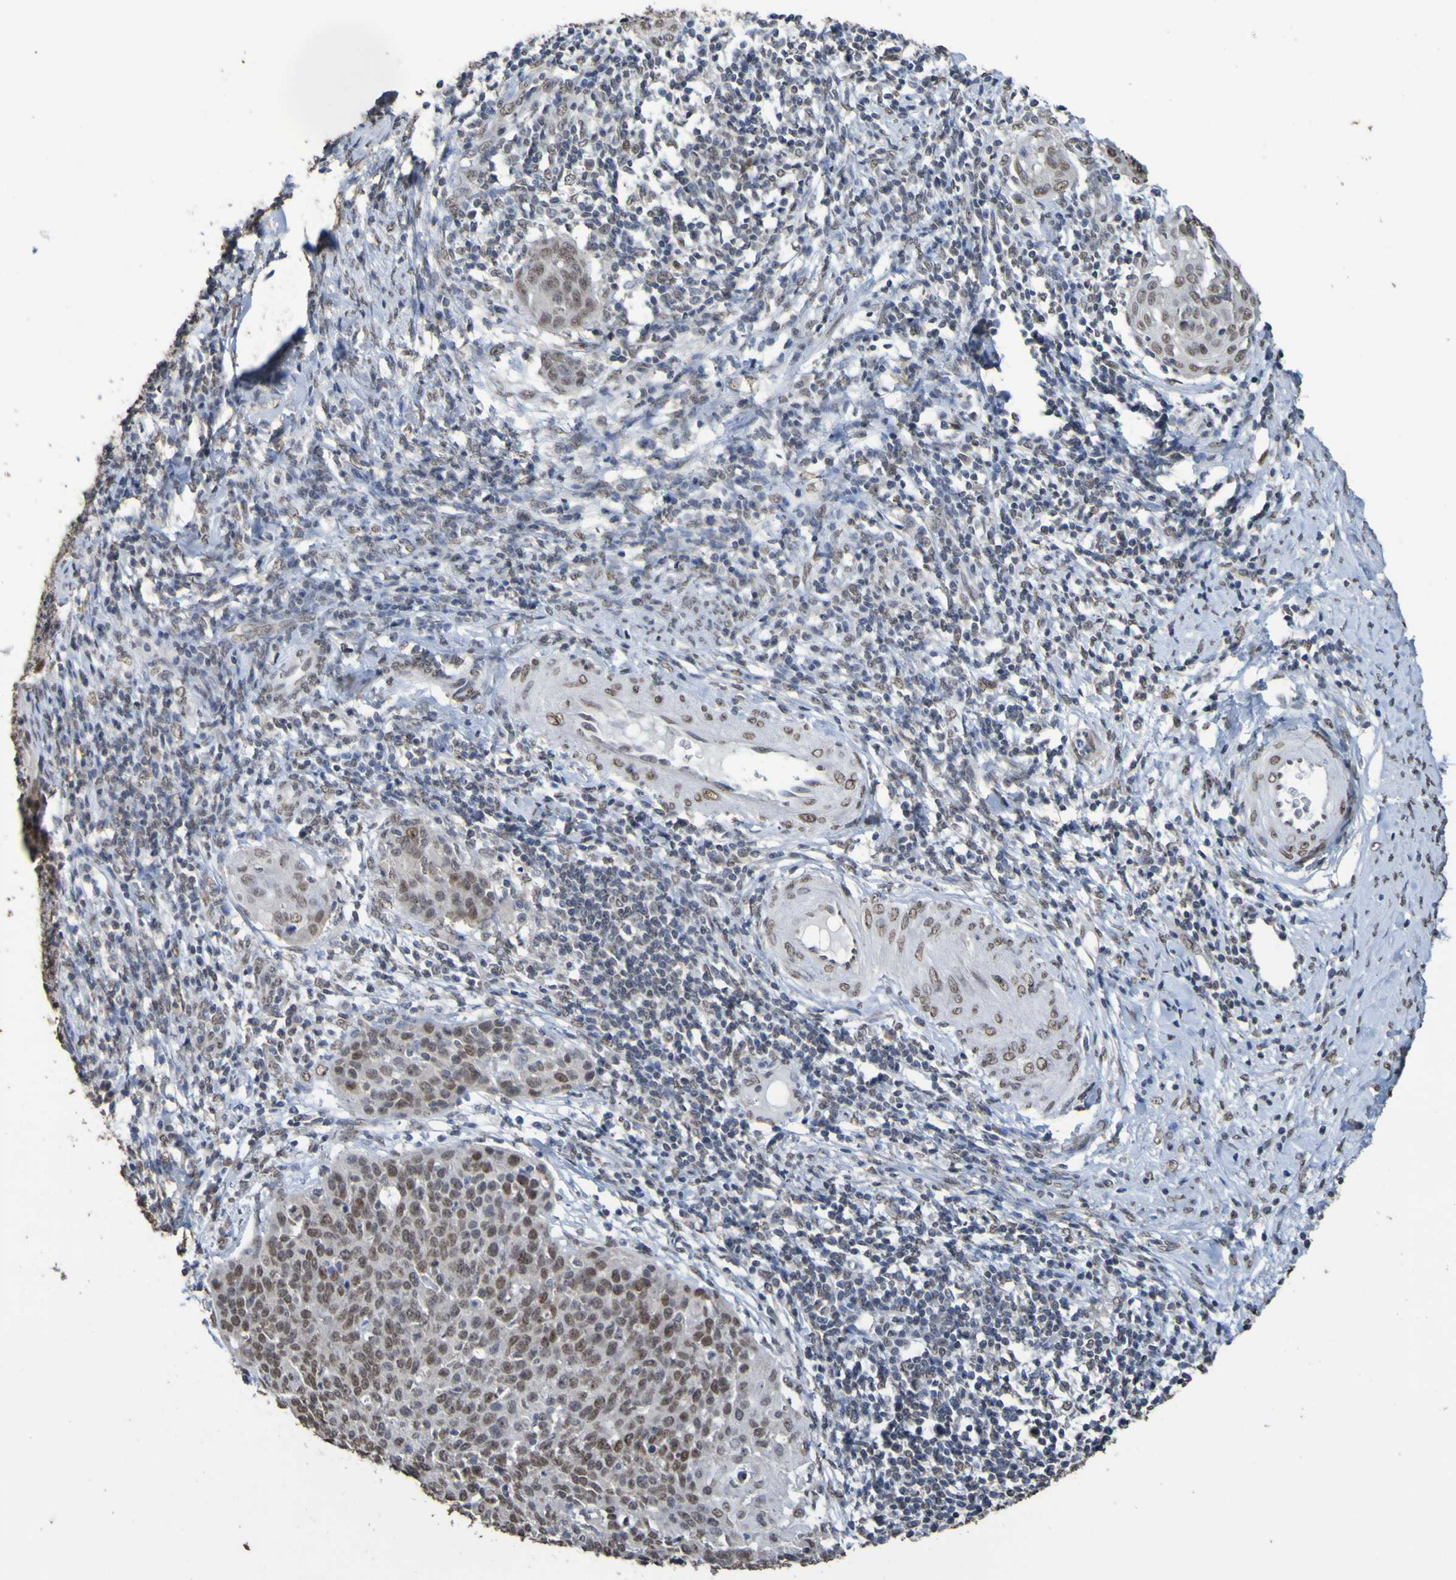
{"staining": {"intensity": "weak", "quantity": ">75%", "location": "nuclear"}, "tissue": "cervical cancer", "cell_type": "Tumor cells", "image_type": "cancer", "snomed": [{"axis": "morphology", "description": "Squamous cell carcinoma, NOS"}, {"axis": "topography", "description": "Cervix"}], "caption": "Weak nuclear protein expression is identified in approximately >75% of tumor cells in cervical cancer (squamous cell carcinoma).", "gene": "ALKBH2", "patient": {"sex": "female", "age": 38}}